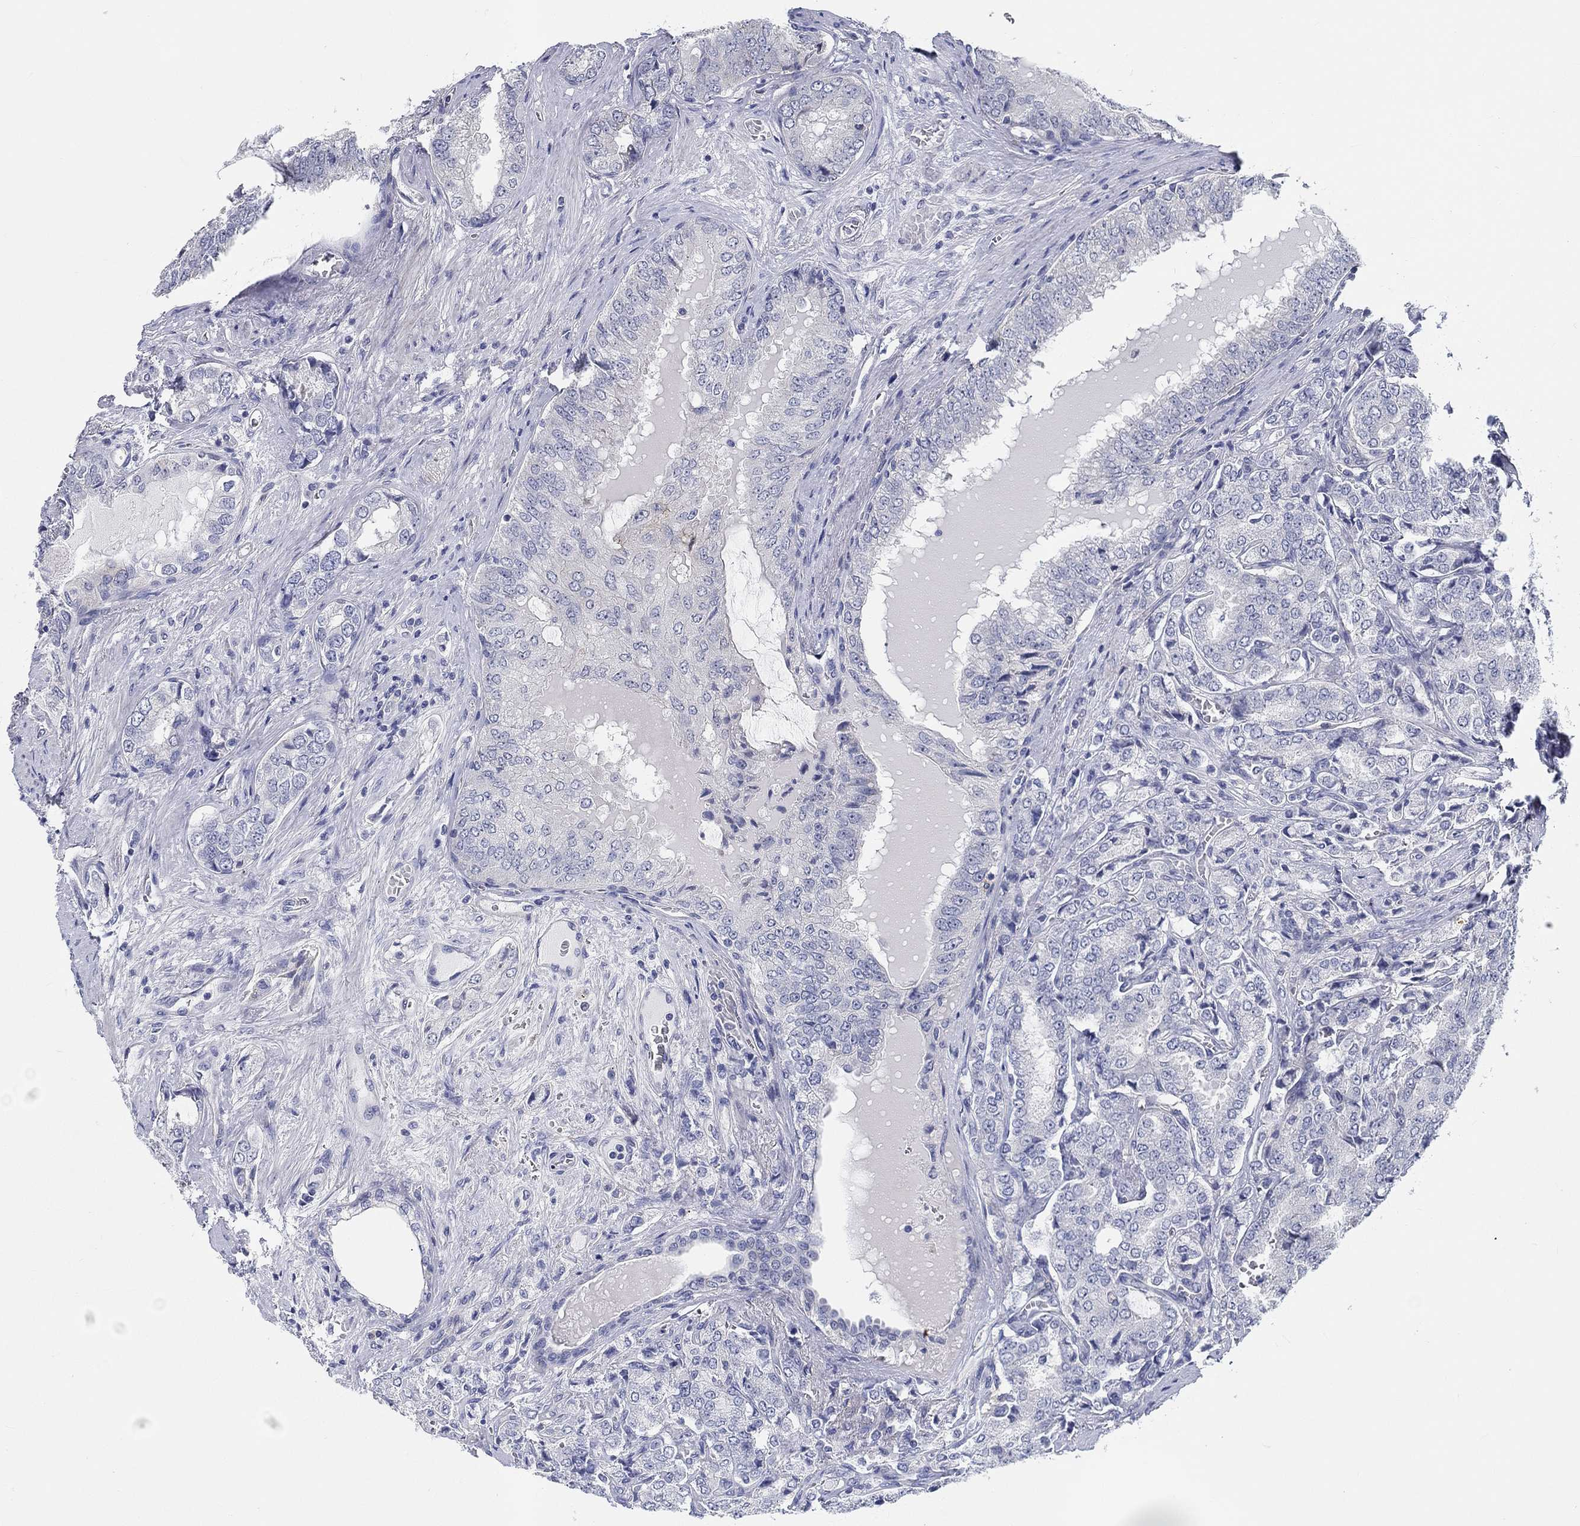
{"staining": {"intensity": "negative", "quantity": "none", "location": "none"}, "tissue": "prostate cancer", "cell_type": "Tumor cells", "image_type": "cancer", "snomed": [{"axis": "morphology", "description": "Adenocarcinoma, NOS"}, {"axis": "topography", "description": "Prostate"}], "caption": "Tumor cells are negative for brown protein staining in prostate cancer (adenocarcinoma). (Immunohistochemistry, brightfield microscopy, high magnification).", "gene": "SMIM18", "patient": {"sex": "male", "age": 65}}